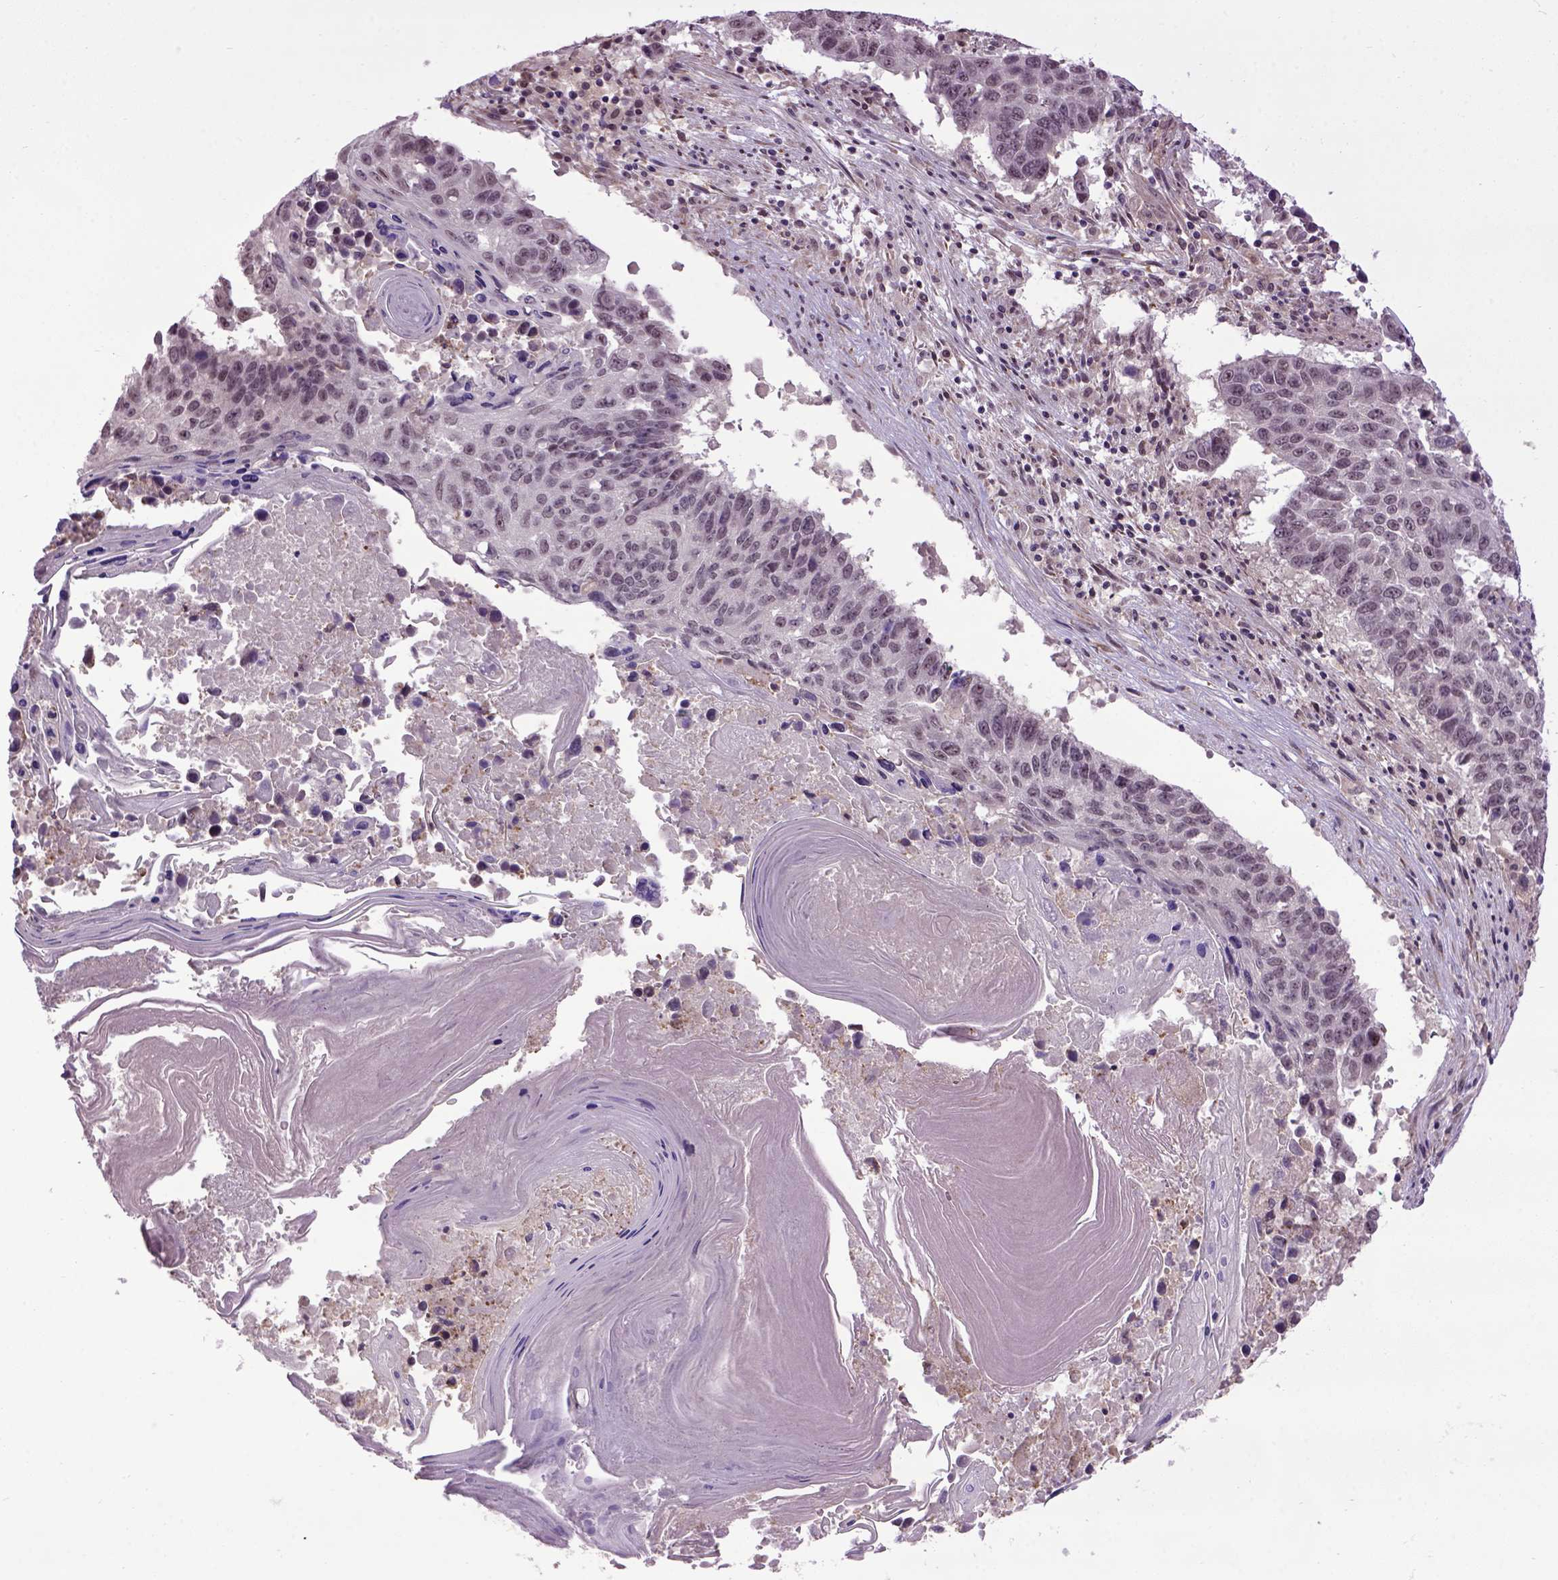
{"staining": {"intensity": "negative", "quantity": "none", "location": "none"}, "tissue": "lung cancer", "cell_type": "Tumor cells", "image_type": "cancer", "snomed": [{"axis": "morphology", "description": "Squamous cell carcinoma, NOS"}, {"axis": "topography", "description": "Lung"}], "caption": "This micrograph is of lung squamous cell carcinoma stained with immunohistochemistry to label a protein in brown with the nuclei are counter-stained blue. There is no positivity in tumor cells.", "gene": "RAB43", "patient": {"sex": "male", "age": 73}}